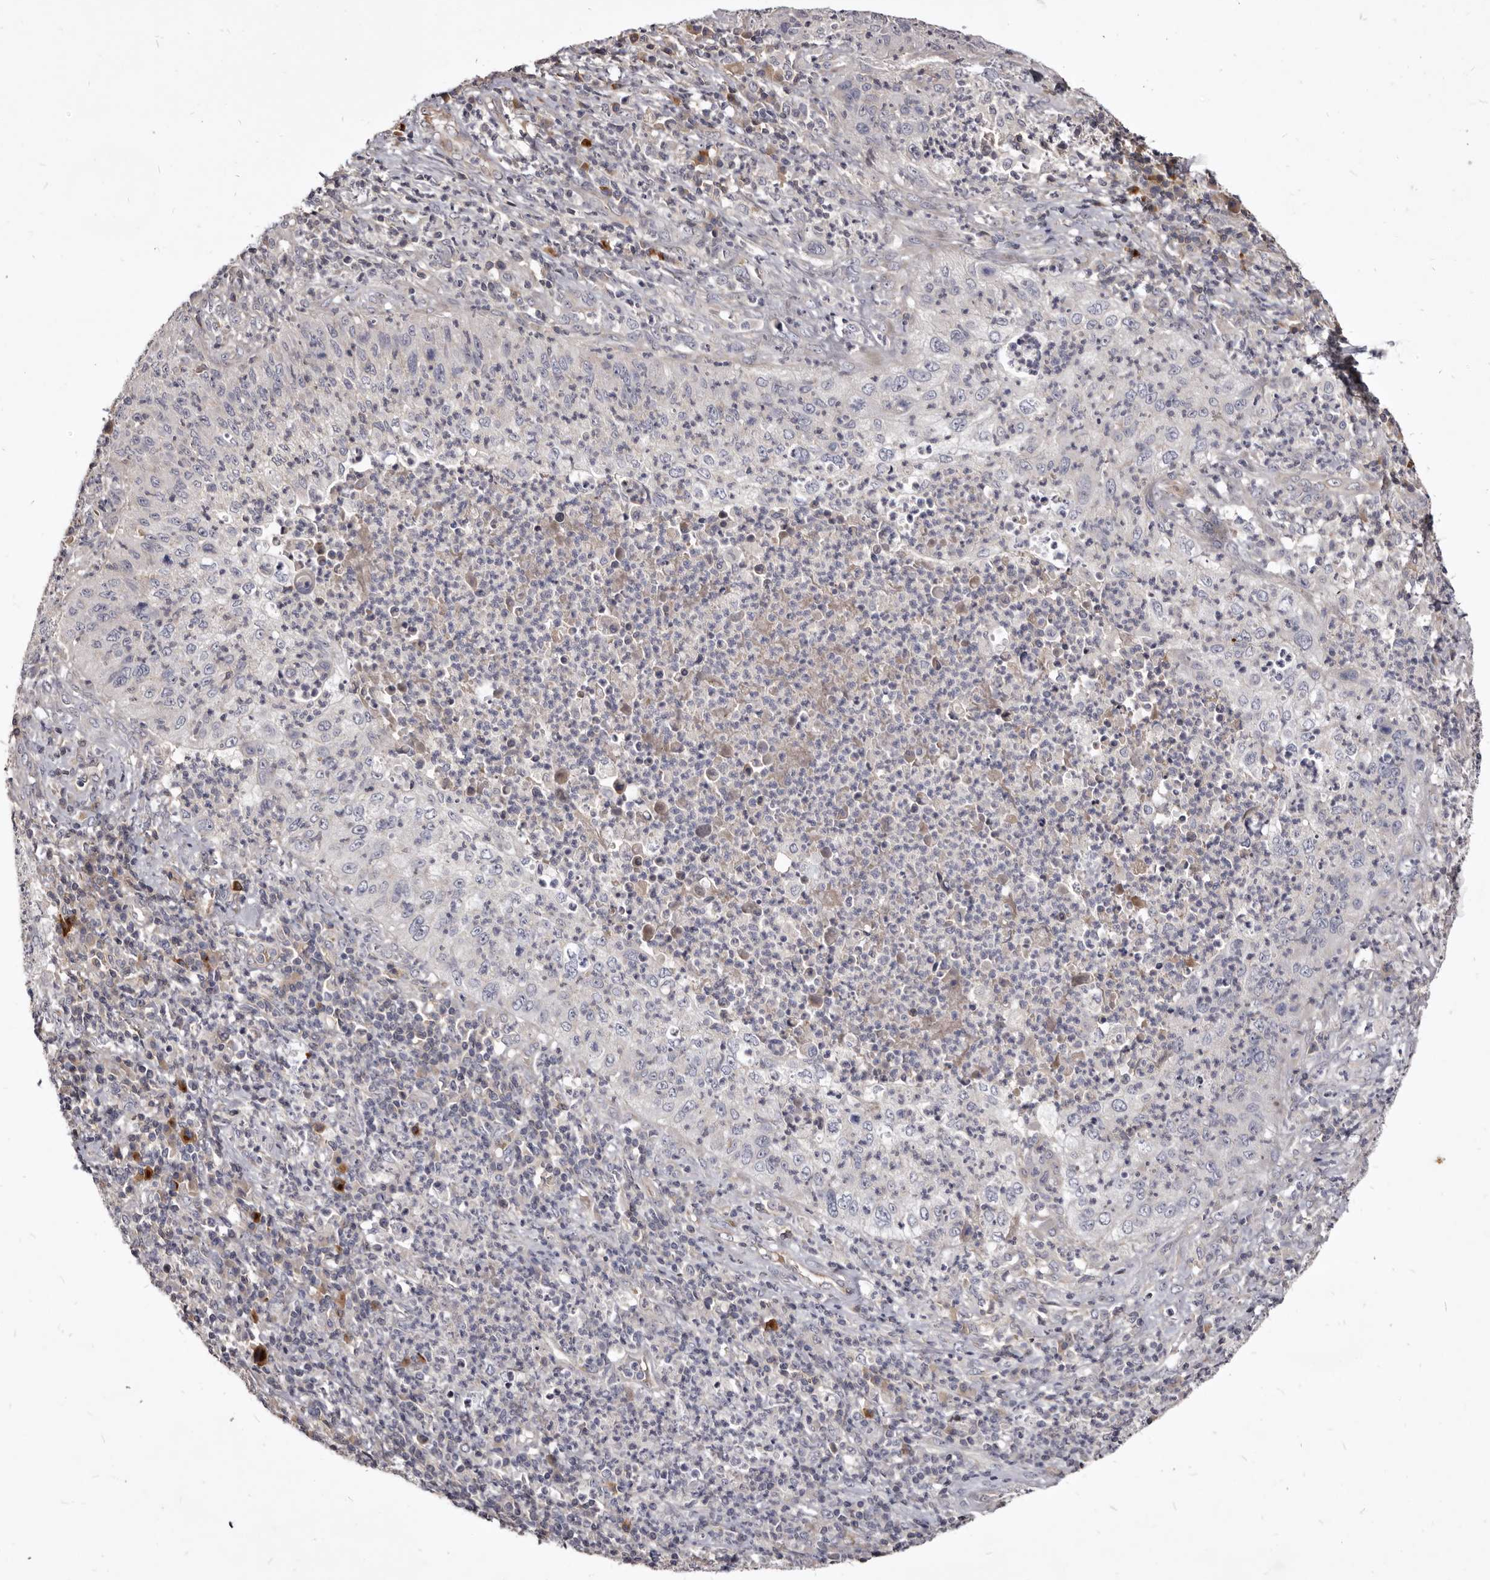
{"staining": {"intensity": "negative", "quantity": "none", "location": "none"}, "tissue": "cervical cancer", "cell_type": "Tumor cells", "image_type": "cancer", "snomed": [{"axis": "morphology", "description": "Squamous cell carcinoma, NOS"}, {"axis": "topography", "description": "Cervix"}], "caption": "Tumor cells show no significant protein staining in cervical cancer.", "gene": "FAS", "patient": {"sex": "female", "age": 30}}